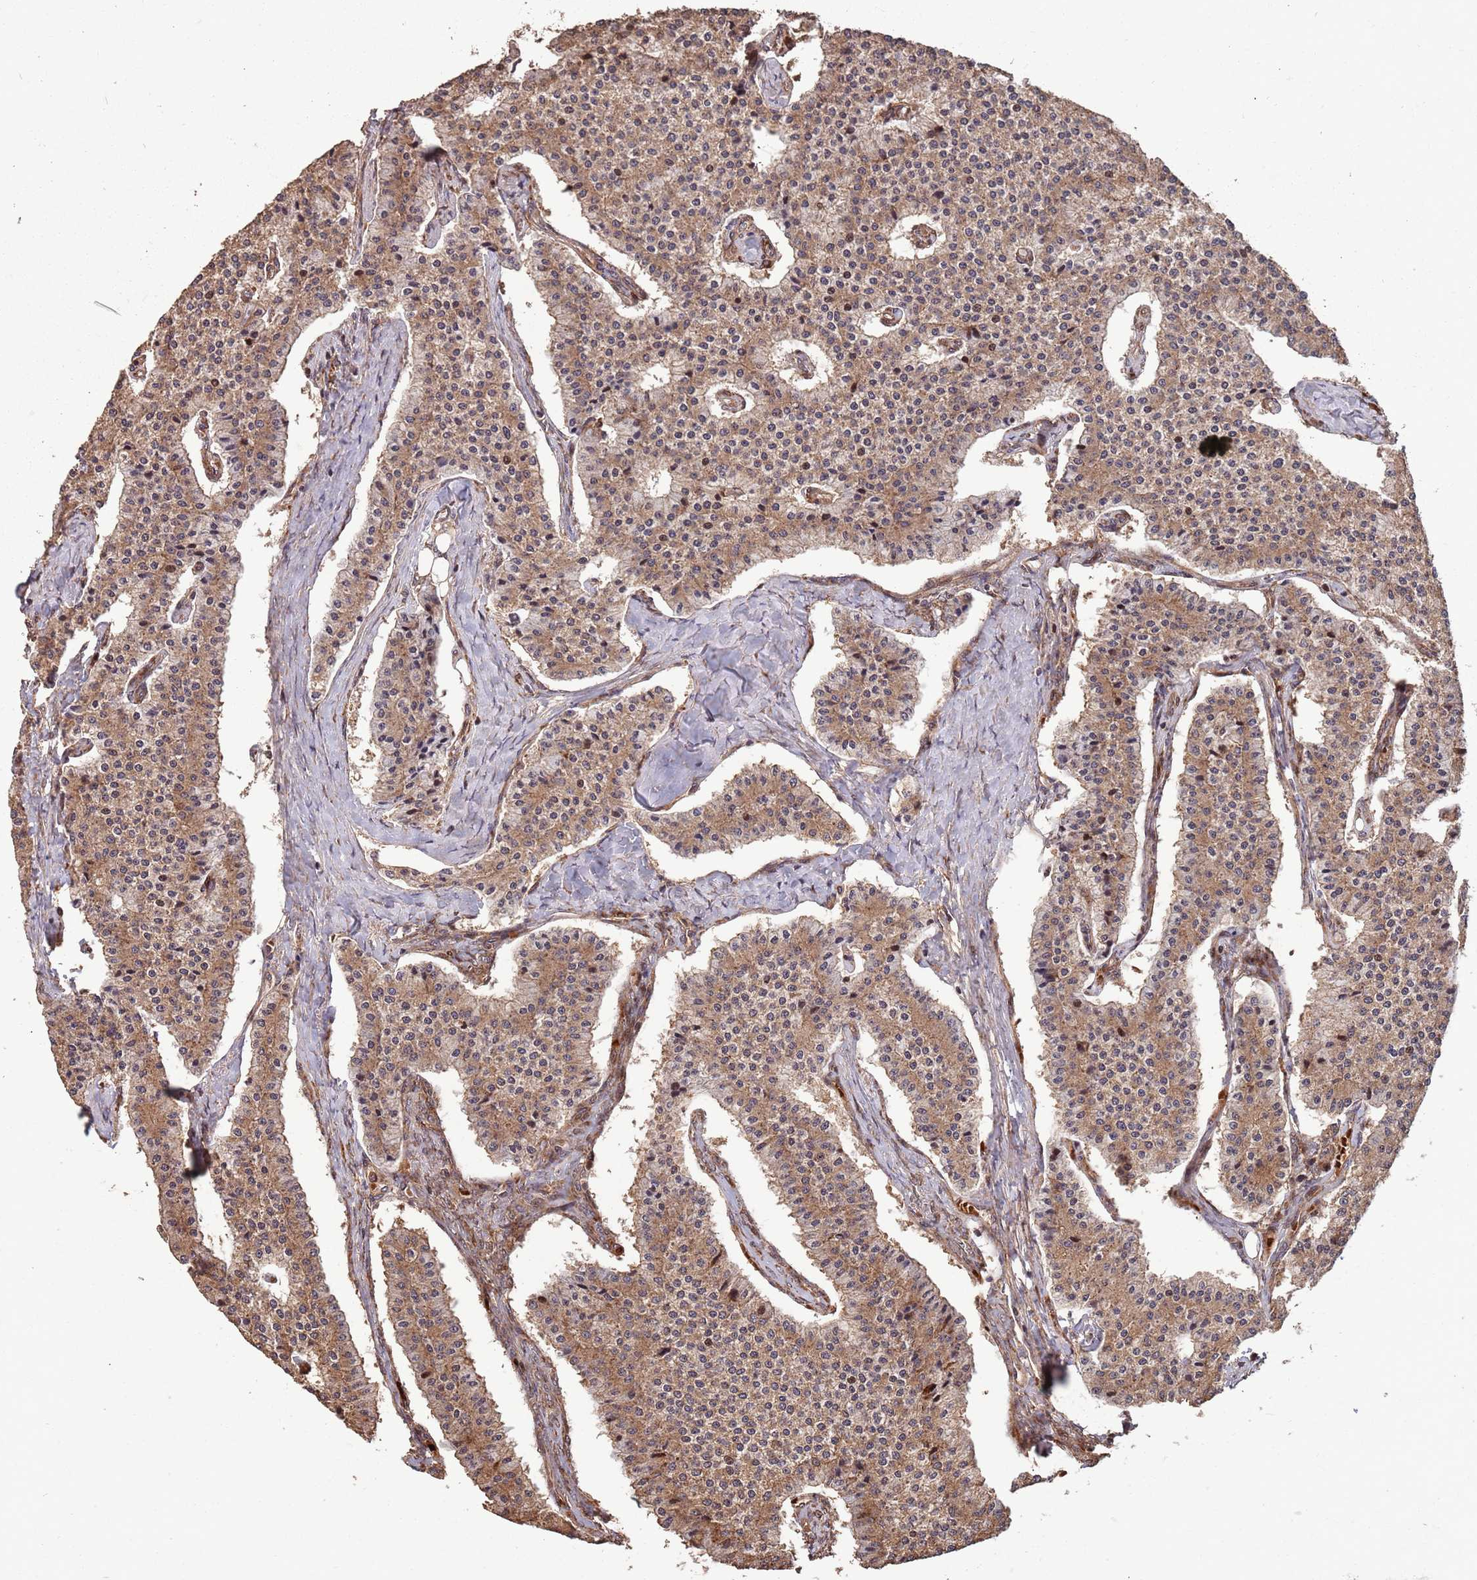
{"staining": {"intensity": "moderate", "quantity": ">75%", "location": "cytoplasmic/membranous"}, "tissue": "carcinoid", "cell_type": "Tumor cells", "image_type": "cancer", "snomed": [{"axis": "morphology", "description": "Carcinoid, malignant, NOS"}, {"axis": "topography", "description": "Colon"}], "caption": "Immunohistochemistry (IHC) (DAB (3,3'-diaminobenzidine)) staining of human malignant carcinoid shows moderate cytoplasmic/membranous protein expression in approximately >75% of tumor cells.", "gene": "ZNF428", "patient": {"sex": "female", "age": 52}}